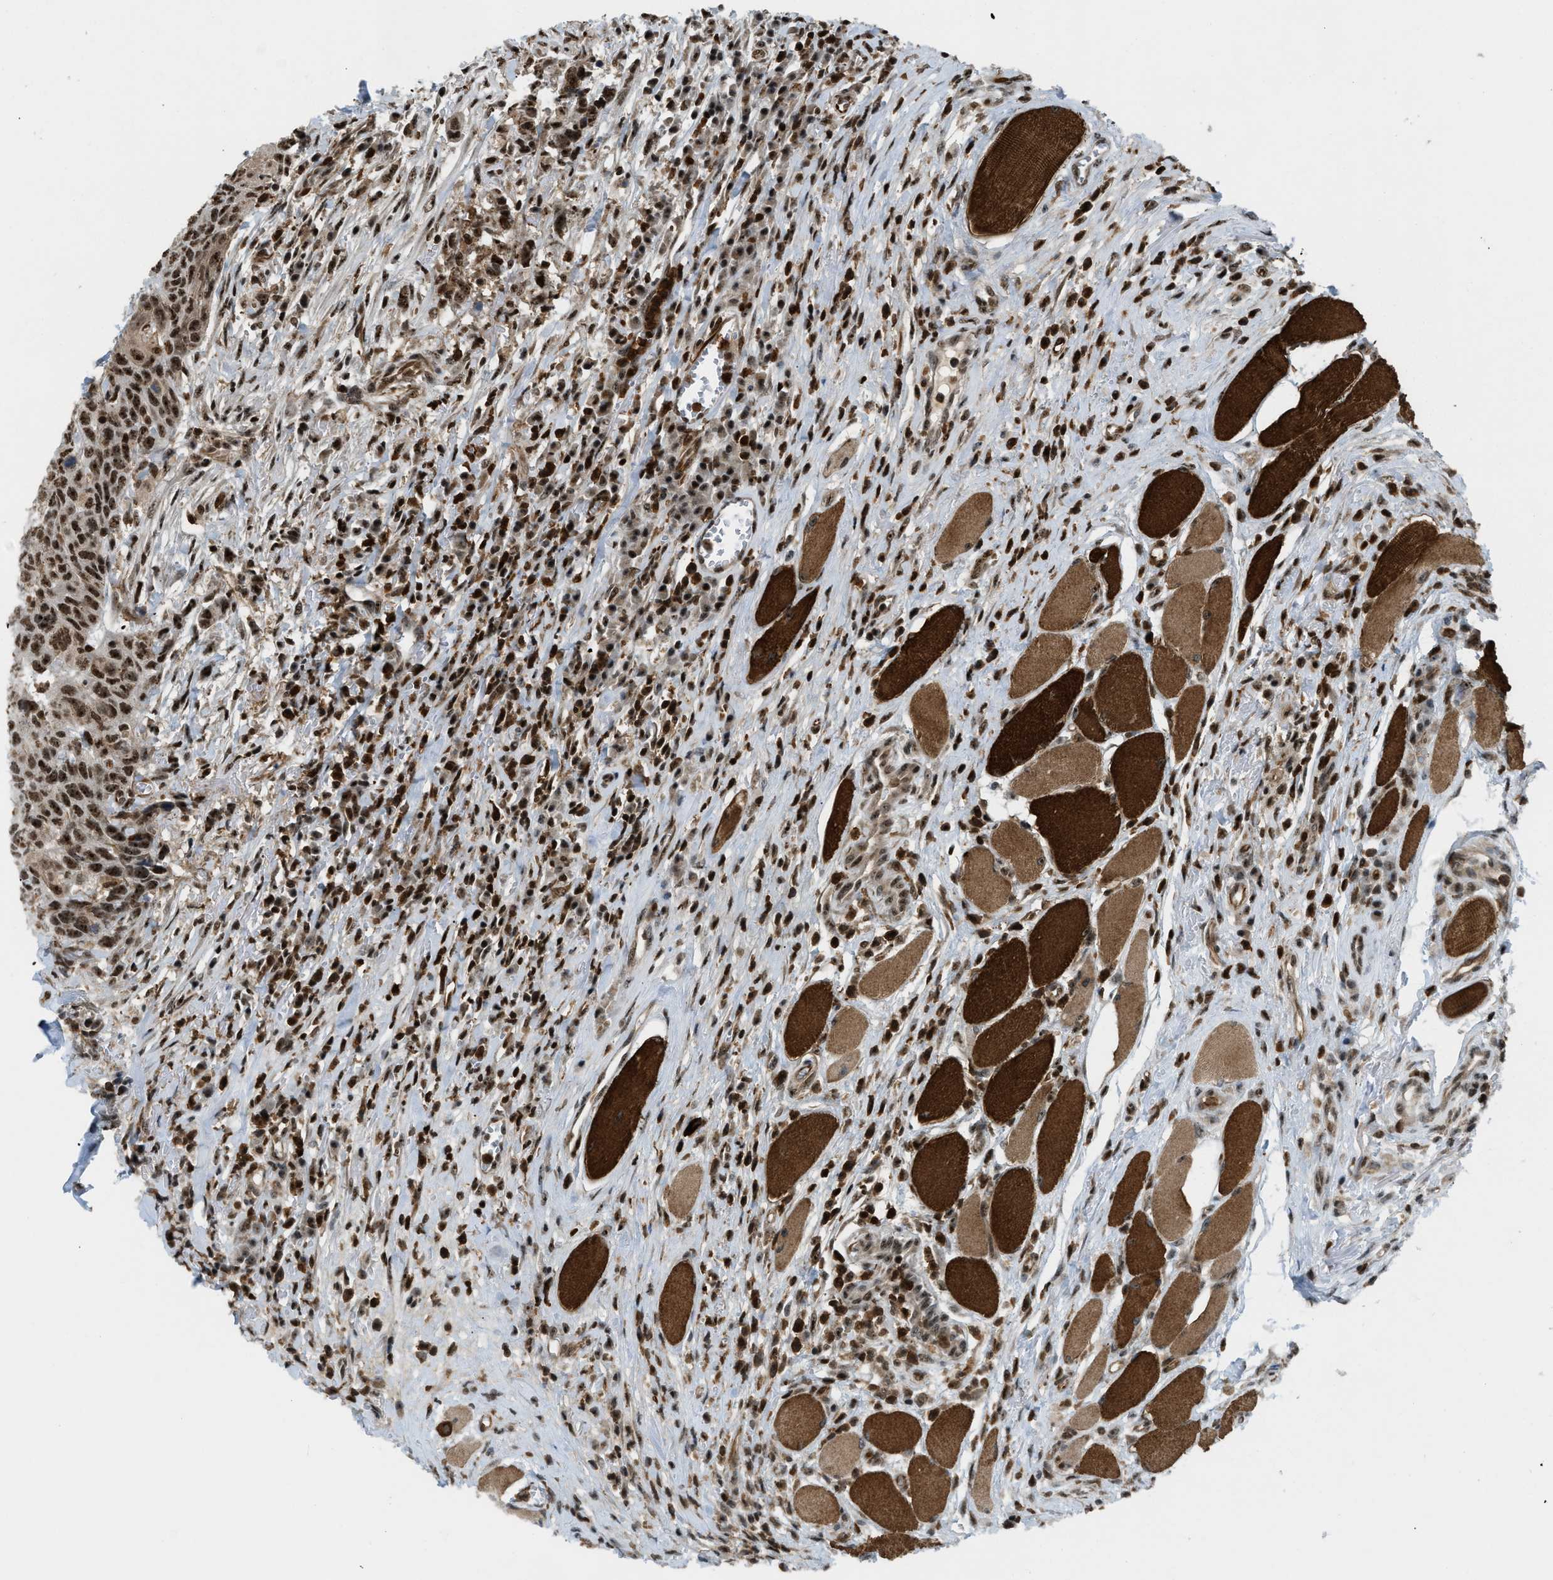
{"staining": {"intensity": "strong", "quantity": ">75%", "location": "nuclear"}, "tissue": "head and neck cancer", "cell_type": "Tumor cells", "image_type": "cancer", "snomed": [{"axis": "morphology", "description": "Squamous cell carcinoma, NOS"}, {"axis": "topography", "description": "Head-Neck"}], "caption": "This micrograph exhibits IHC staining of squamous cell carcinoma (head and neck), with high strong nuclear staining in approximately >75% of tumor cells.", "gene": "E2F1", "patient": {"sex": "male", "age": 66}}